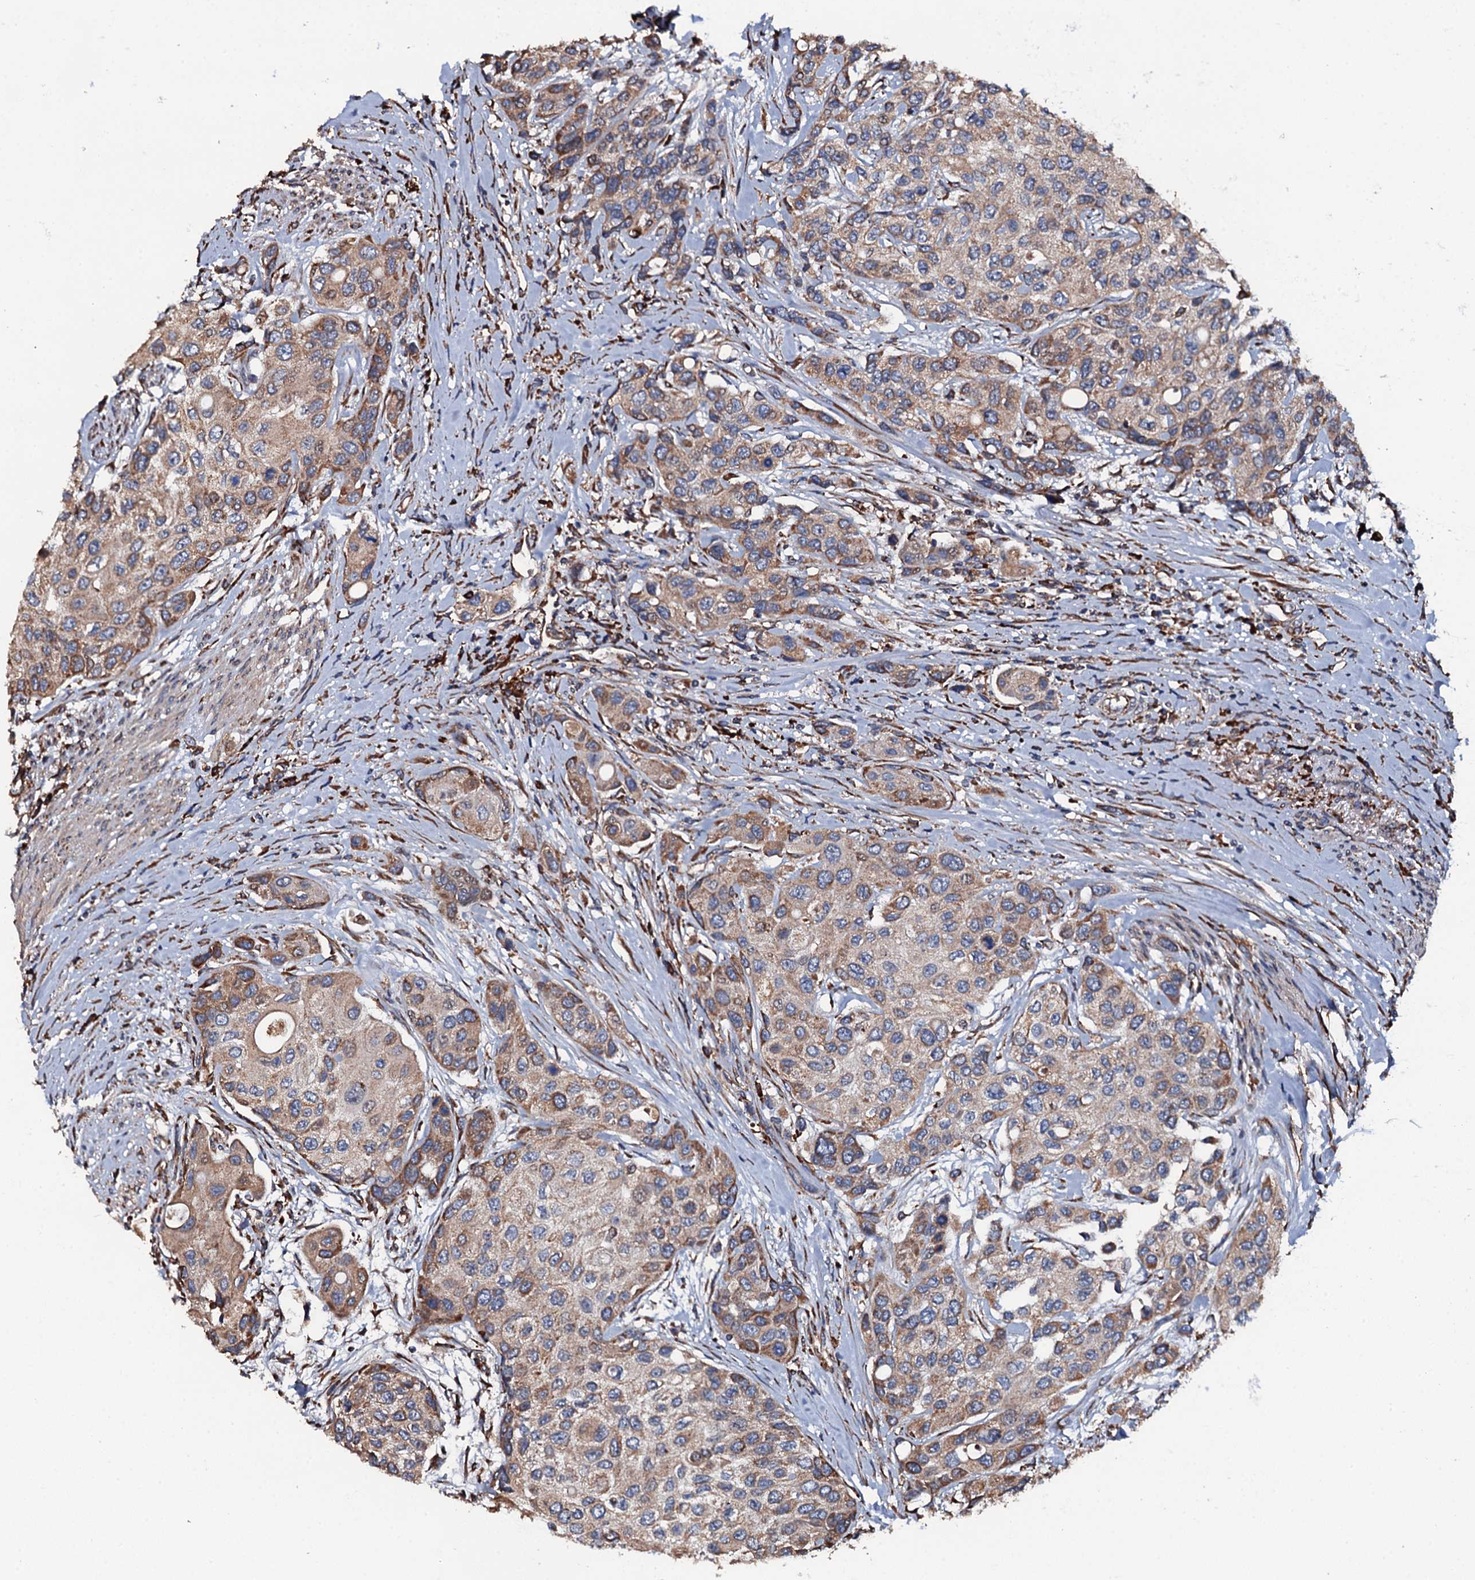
{"staining": {"intensity": "moderate", "quantity": ">75%", "location": "cytoplasmic/membranous"}, "tissue": "urothelial cancer", "cell_type": "Tumor cells", "image_type": "cancer", "snomed": [{"axis": "morphology", "description": "Normal tissue, NOS"}, {"axis": "morphology", "description": "Urothelial carcinoma, High grade"}, {"axis": "topography", "description": "Vascular tissue"}, {"axis": "topography", "description": "Urinary bladder"}], "caption": "A medium amount of moderate cytoplasmic/membranous positivity is present in approximately >75% of tumor cells in urothelial cancer tissue.", "gene": "RAB12", "patient": {"sex": "female", "age": 56}}